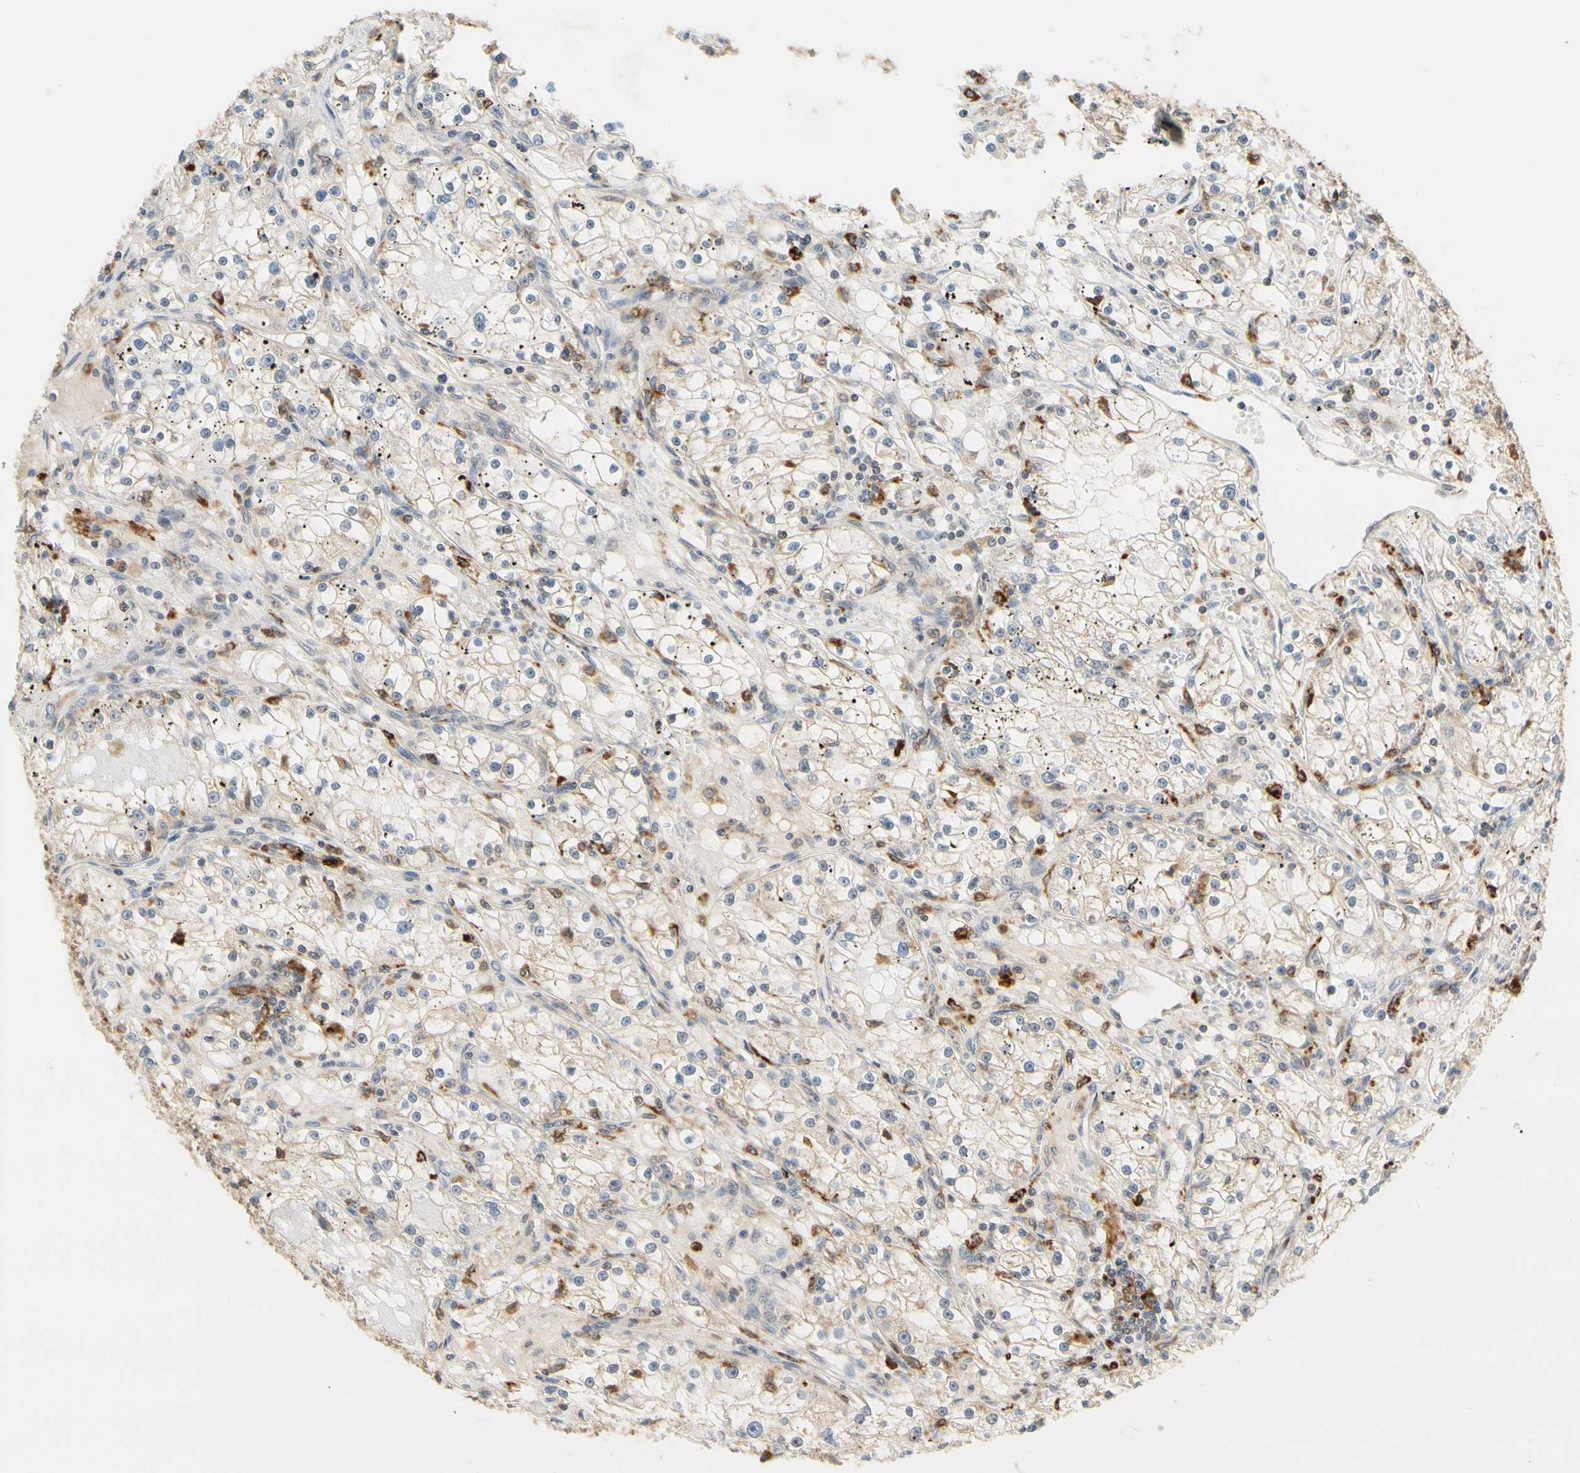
{"staining": {"intensity": "weak", "quantity": "<25%", "location": "cytoplasmic/membranous"}, "tissue": "renal cancer", "cell_type": "Tumor cells", "image_type": "cancer", "snomed": [{"axis": "morphology", "description": "Adenocarcinoma, NOS"}, {"axis": "topography", "description": "Kidney"}], "caption": "The micrograph shows no significant positivity in tumor cells of renal adenocarcinoma.", "gene": "ANKHD1", "patient": {"sex": "male", "age": 56}}